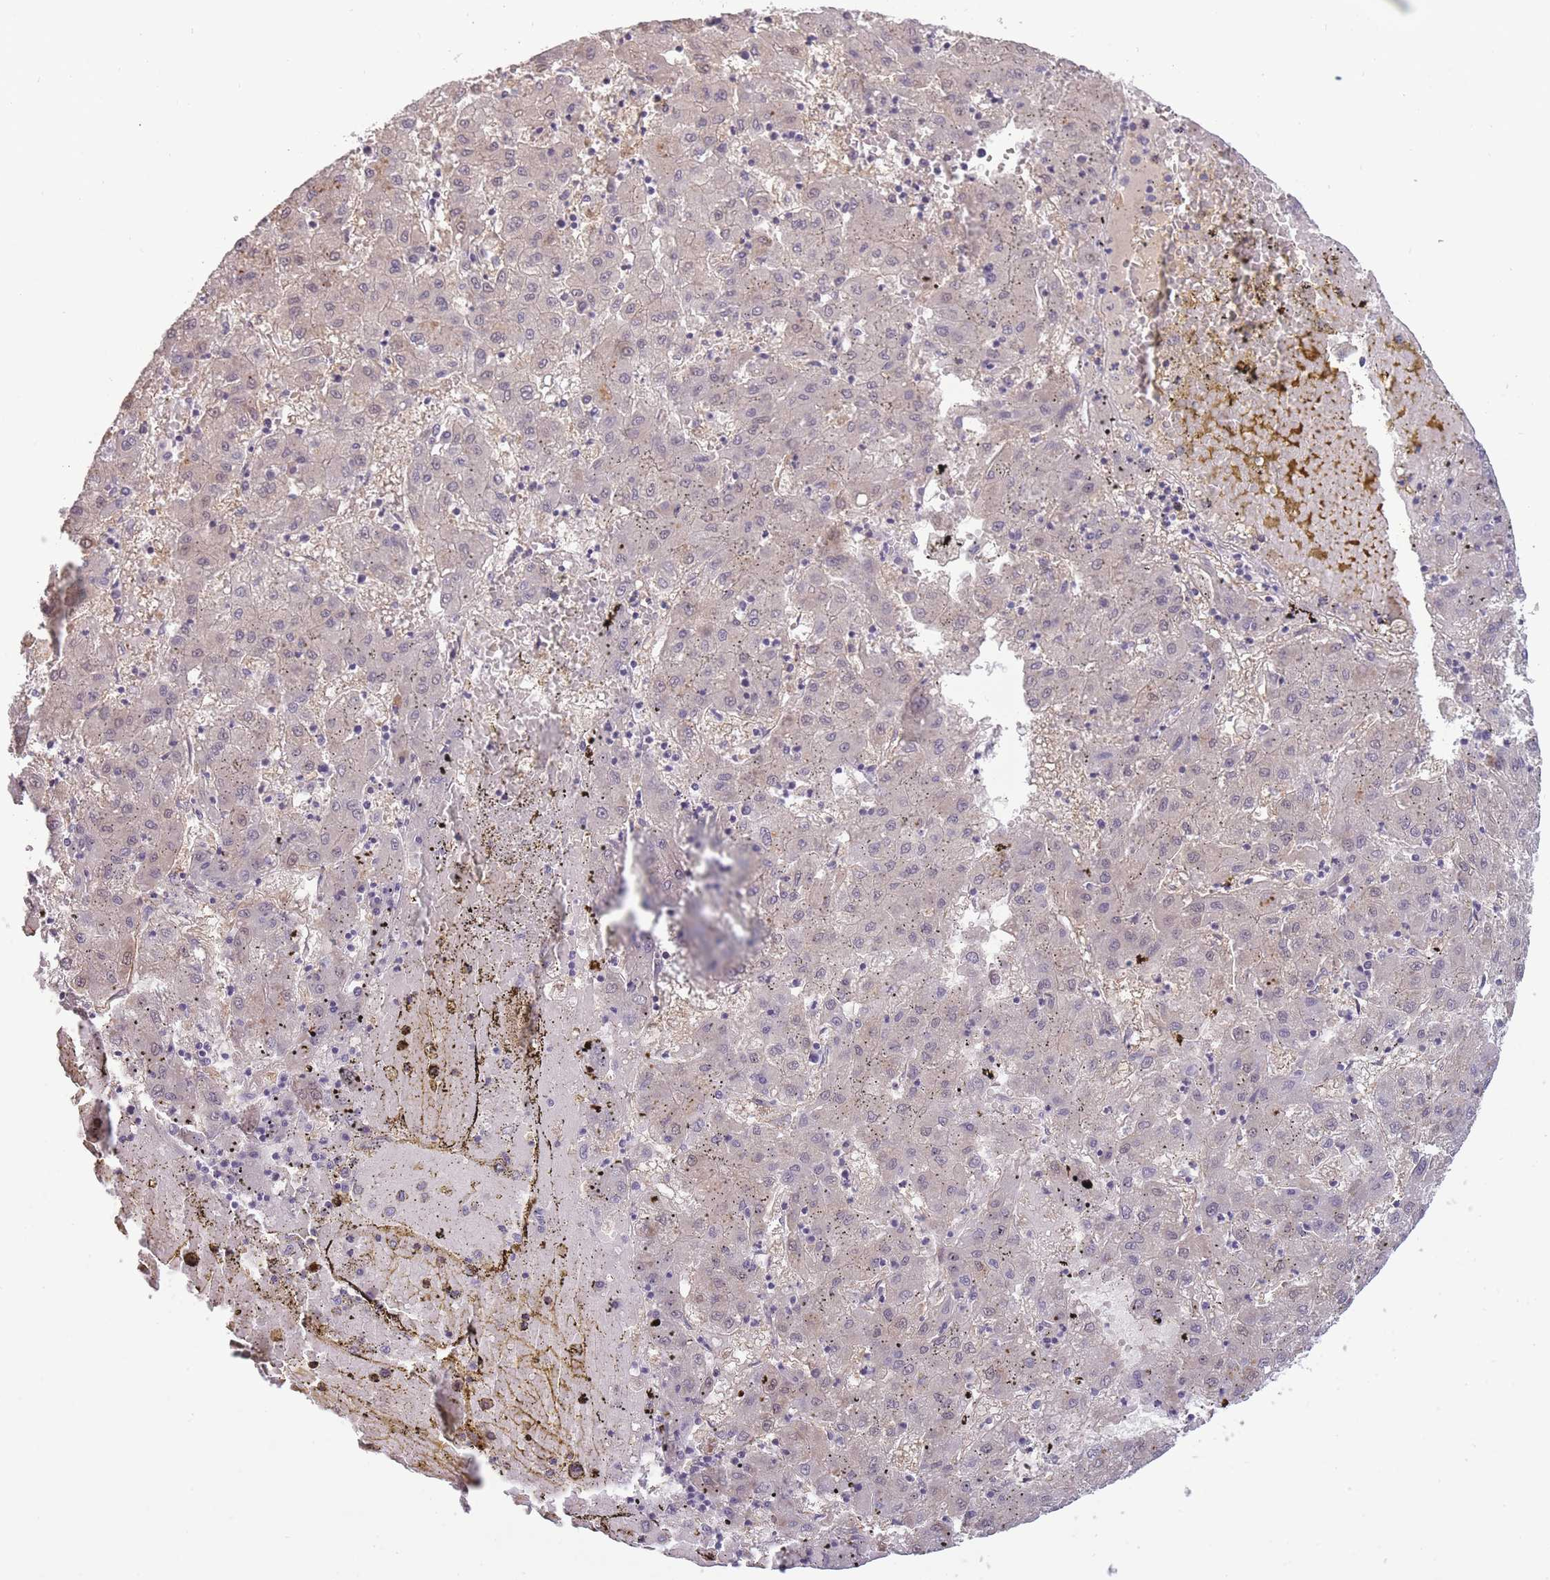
{"staining": {"intensity": "negative", "quantity": "none", "location": "none"}, "tissue": "liver cancer", "cell_type": "Tumor cells", "image_type": "cancer", "snomed": [{"axis": "morphology", "description": "Carcinoma, Hepatocellular, NOS"}, {"axis": "topography", "description": "Liver"}], "caption": "DAB (3,3'-diaminobenzidine) immunohistochemical staining of human liver hepatocellular carcinoma reveals no significant positivity in tumor cells.", "gene": "SLC8A2", "patient": {"sex": "male", "age": 72}}